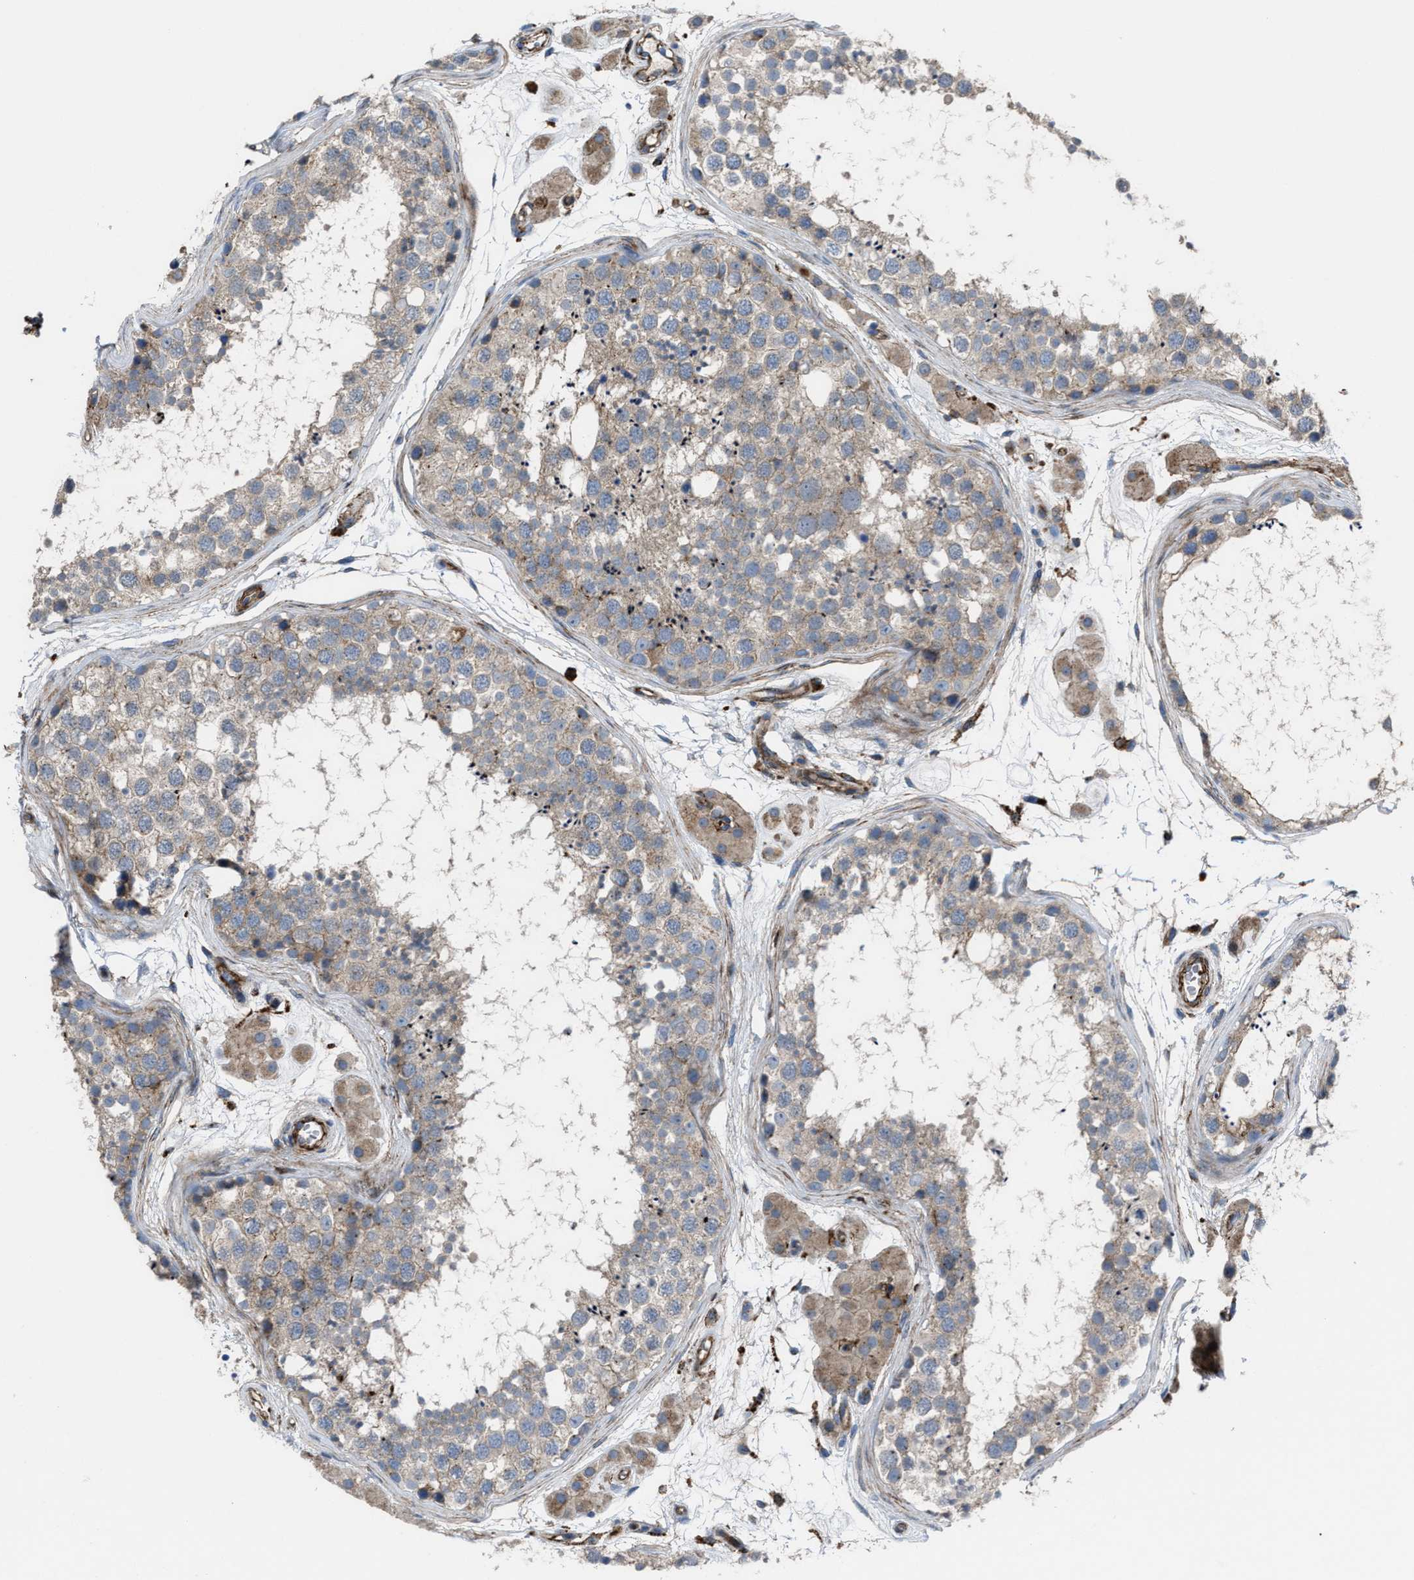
{"staining": {"intensity": "moderate", "quantity": "25%-75%", "location": "cytoplasmic/membranous"}, "tissue": "testis", "cell_type": "Cells in seminiferous ducts", "image_type": "normal", "snomed": [{"axis": "morphology", "description": "Normal tissue, NOS"}, {"axis": "topography", "description": "Testis"}], "caption": "This is a micrograph of immunohistochemistry (IHC) staining of unremarkable testis, which shows moderate expression in the cytoplasmic/membranous of cells in seminiferous ducts.", "gene": "AGPAT2", "patient": {"sex": "male", "age": 56}}